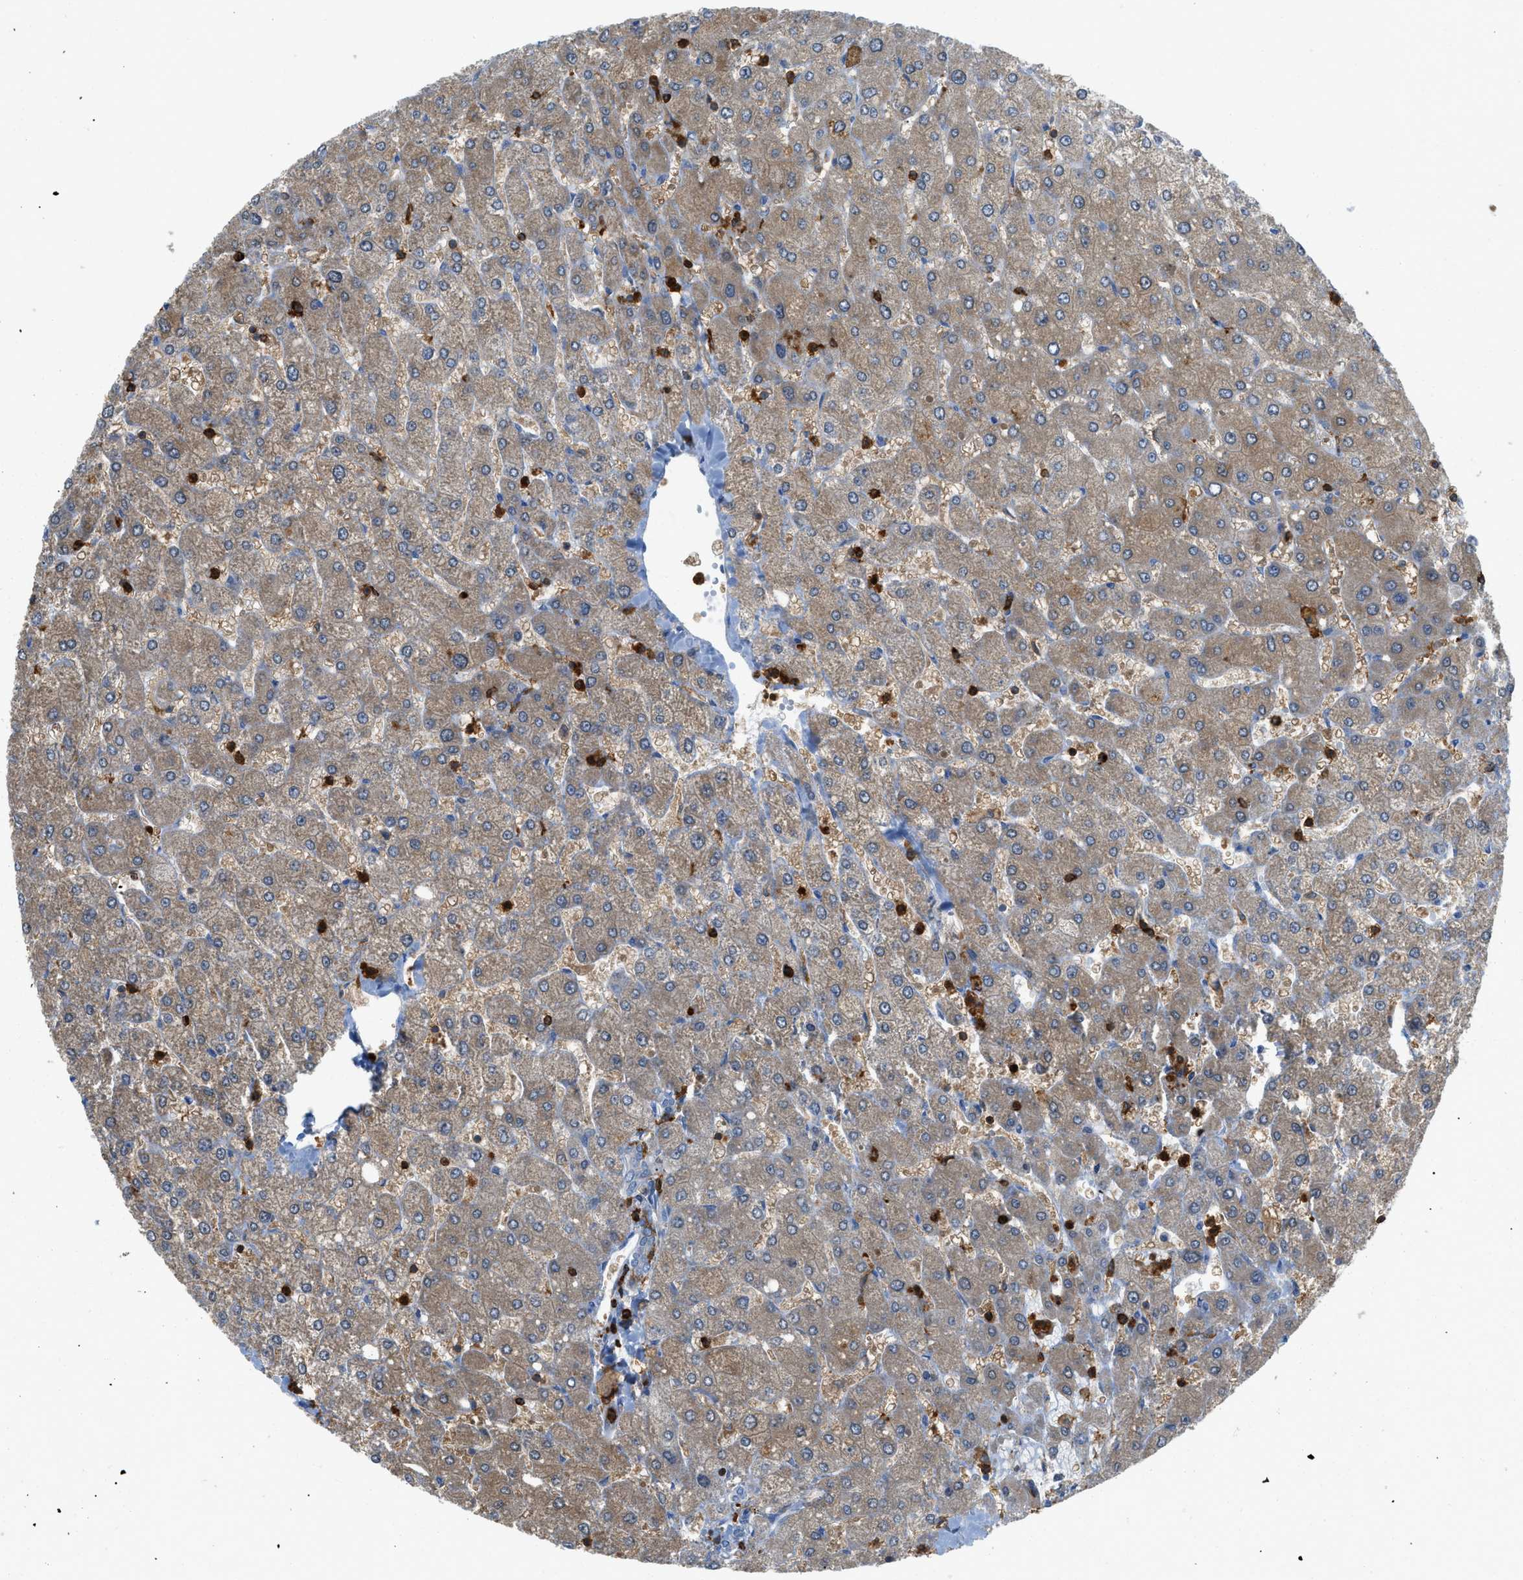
{"staining": {"intensity": "moderate", "quantity": "<25%", "location": "cytoplasmic/membranous"}, "tissue": "liver", "cell_type": "Cholangiocytes", "image_type": "normal", "snomed": [{"axis": "morphology", "description": "Normal tissue, NOS"}, {"axis": "topography", "description": "Liver"}], "caption": "The micrograph reveals a brown stain indicating the presence of a protein in the cytoplasmic/membranous of cholangiocytes in liver. The protein of interest is shown in brown color, while the nuclei are stained blue.", "gene": "GPAT4", "patient": {"sex": "male", "age": 55}}